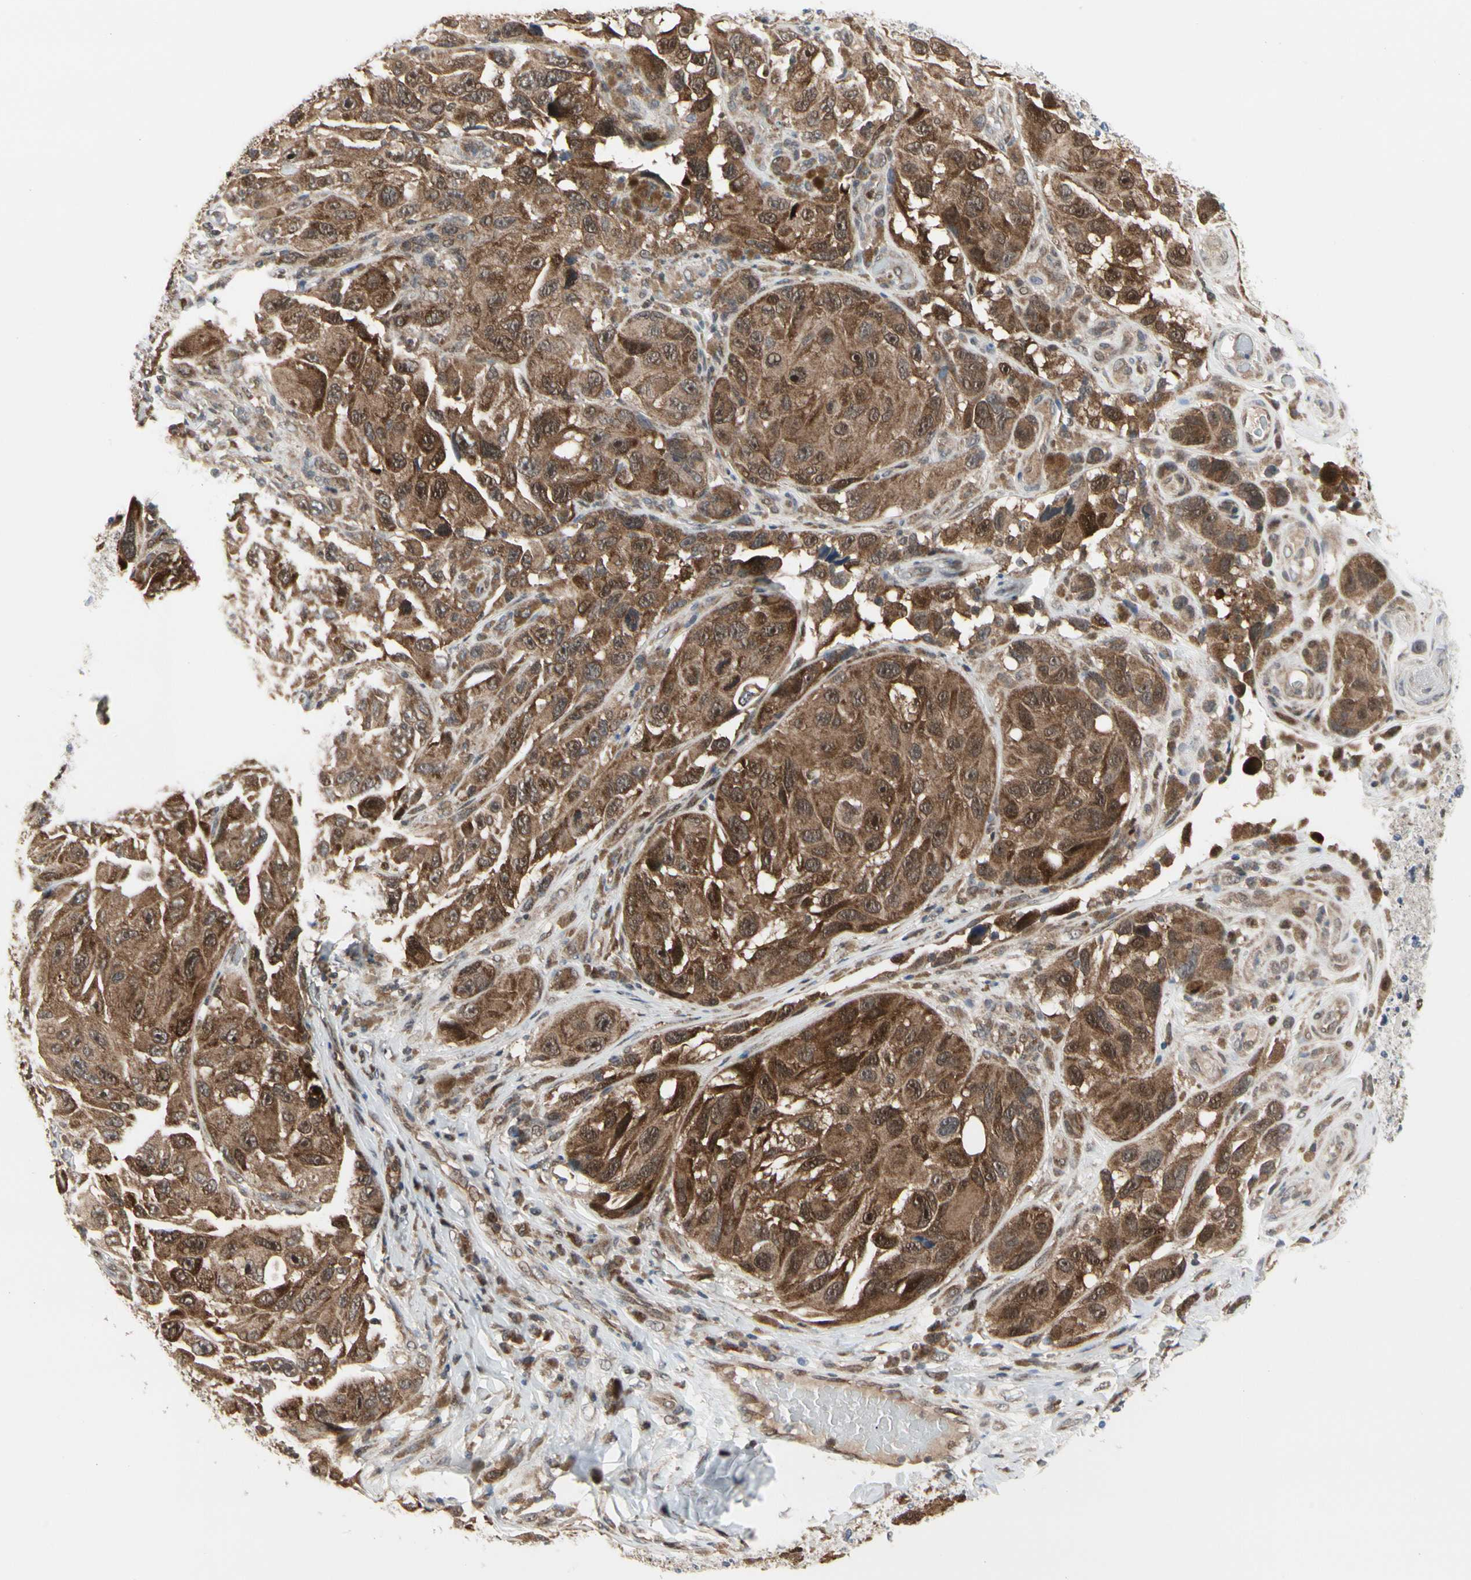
{"staining": {"intensity": "strong", "quantity": ">75%", "location": "cytoplasmic/membranous,nuclear"}, "tissue": "melanoma", "cell_type": "Tumor cells", "image_type": "cancer", "snomed": [{"axis": "morphology", "description": "Malignant melanoma, NOS"}, {"axis": "topography", "description": "Skin"}], "caption": "Malignant melanoma stained for a protein demonstrates strong cytoplasmic/membranous and nuclear positivity in tumor cells.", "gene": "CDK5", "patient": {"sex": "female", "age": 73}}